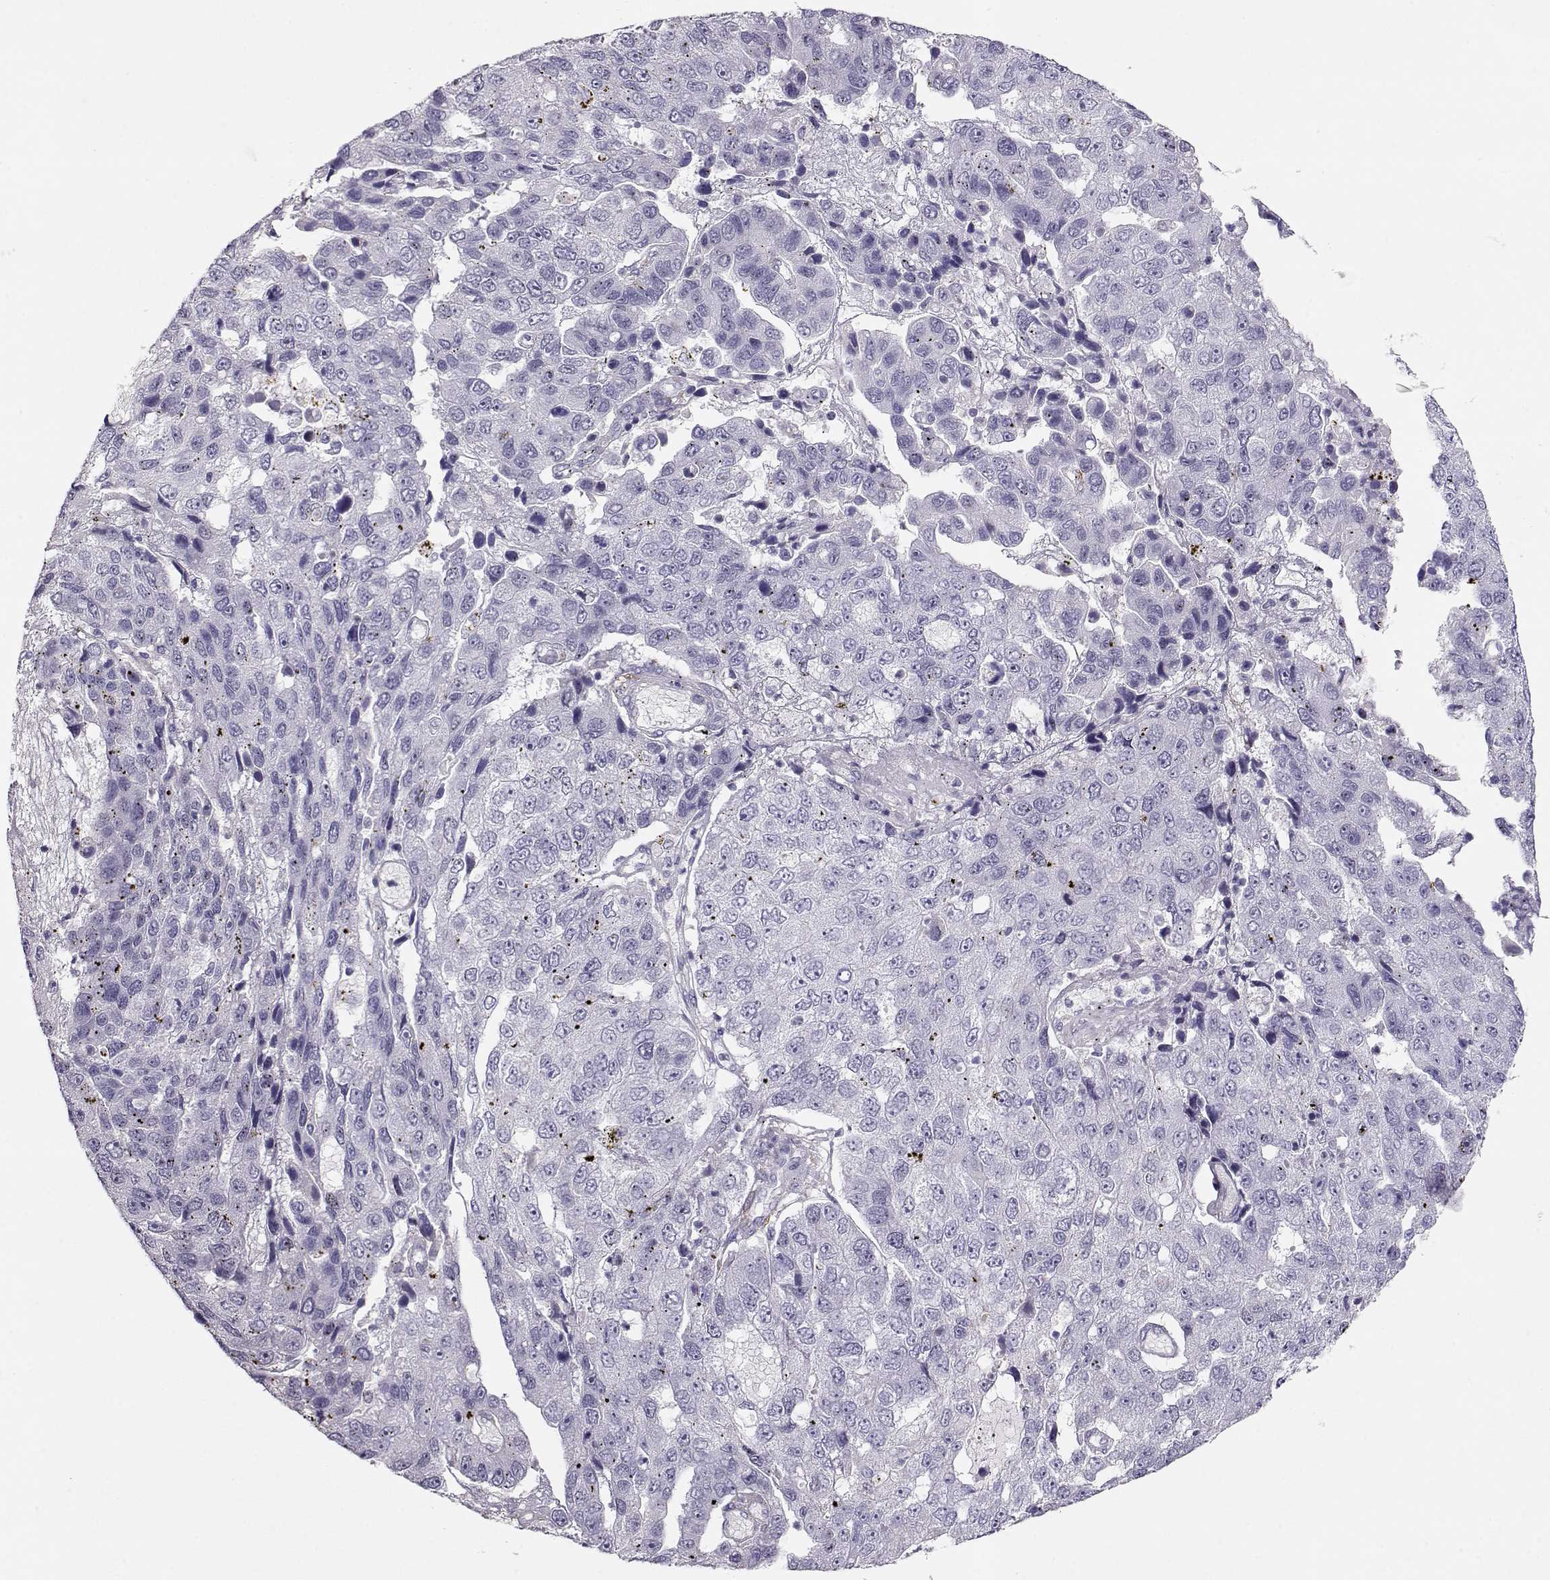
{"staining": {"intensity": "negative", "quantity": "none", "location": "none"}, "tissue": "pancreatic cancer", "cell_type": "Tumor cells", "image_type": "cancer", "snomed": [{"axis": "morphology", "description": "Adenocarcinoma, NOS"}, {"axis": "topography", "description": "Pancreas"}], "caption": "Adenocarcinoma (pancreatic) was stained to show a protein in brown. There is no significant positivity in tumor cells. (DAB (3,3'-diaminobenzidine) immunohistochemistry with hematoxylin counter stain).", "gene": "RBM44", "patient": {"sex": "female", "age": 61}}